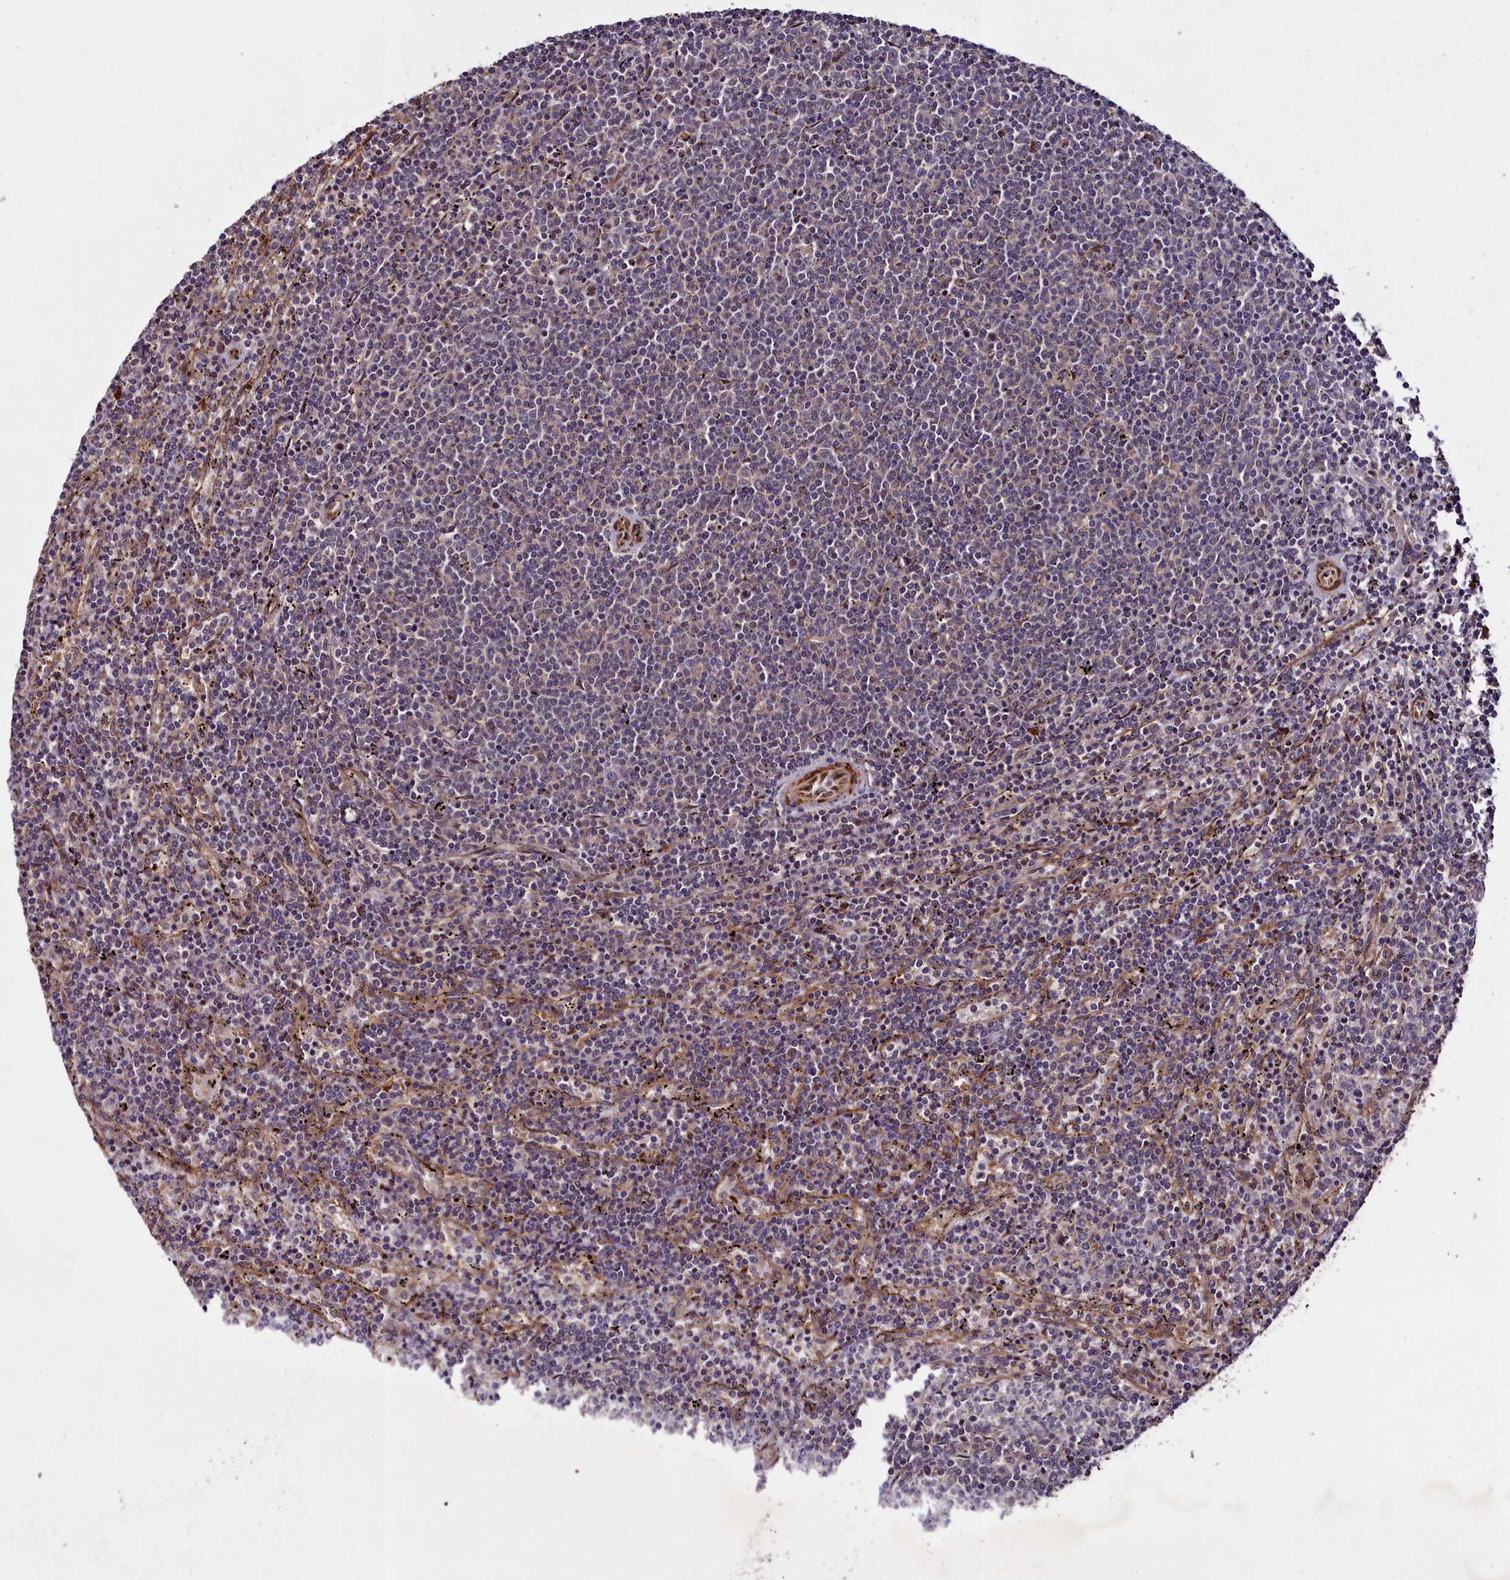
{"staining": {"intensity": "negative", "quantity": "none", "location": "none"}, "tissue": "lymphoma", "cell_type": "Tumor cells", "image_type": "cancer", "snomed": [{"axis": "morphology", "description": "Malignant lymphoma, non-Hodgkin's type, Low grade"}, {"axis": "topography", "description": "Spleen"}], "caption": "Tumor cells show no significant protein staining in lymphoma.", "gene": "CCDC102A", "patient": {"sex": "female", "age": 50}}